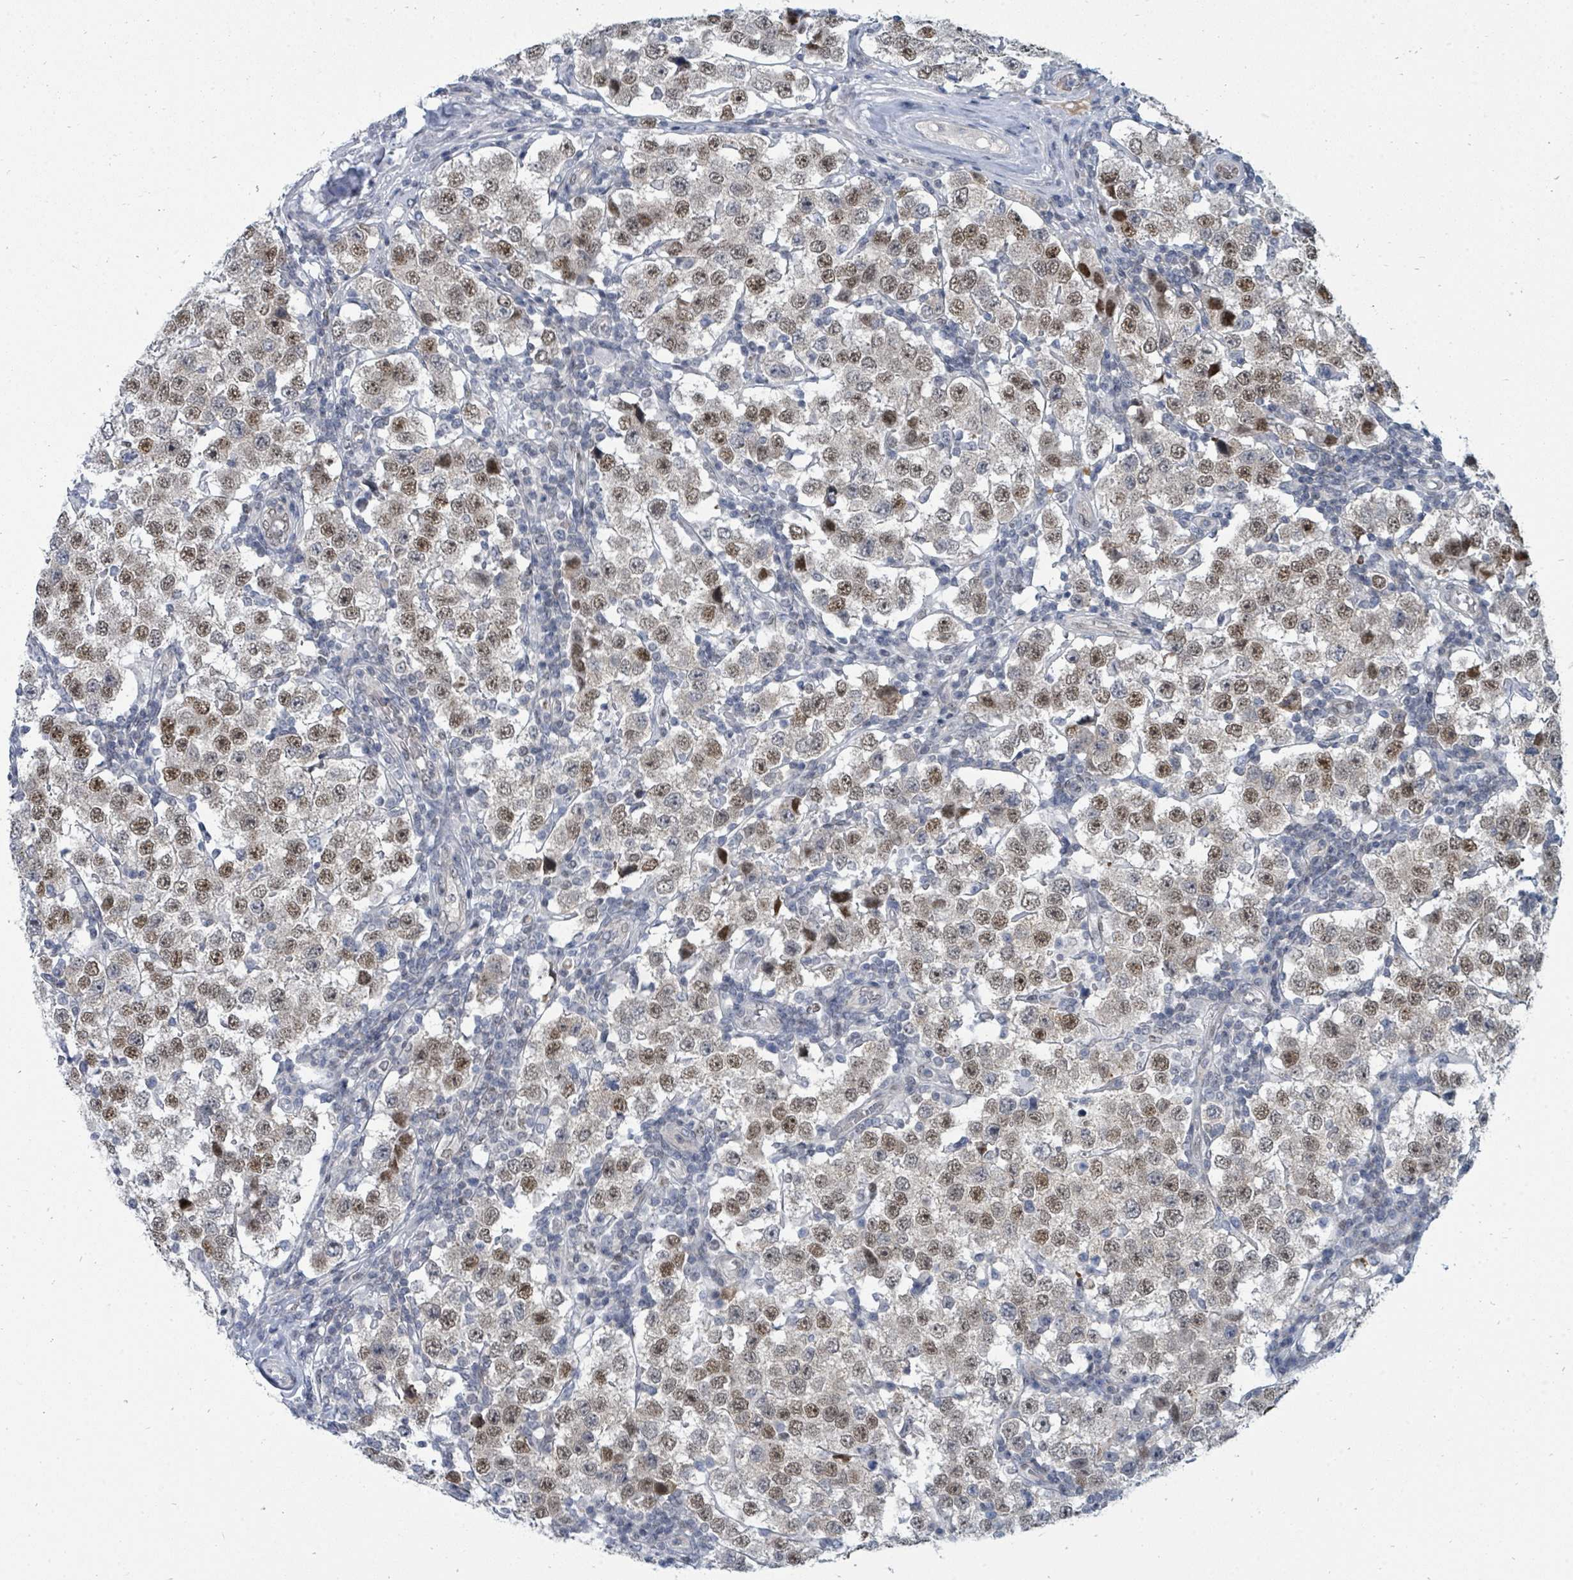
{"staining": {"intensity": "moderate", "quantity": ">75%", "location": "nuclear"}, "tissue": "testis cancer", "cell_type": "Tumor cells", "image_type": "cancer", "snomed": [{"axis": "morphology", "description": "Seminoma, NOS"}, {"axis": "topography", "description": "Testis"}], "caption": "The image reveals staining of testis seminoma, revealing moderate nuclear protein positivity (brown color) within tumor cells. The protein of interest is stained brown, and the nuclei are stained in blue (DAB (3,3'-diaminobenzidine) IHC with brightfield microscopy, high magnification).", "gene": "SUMO4", "patient": {"sex": "male", "age": 34}}